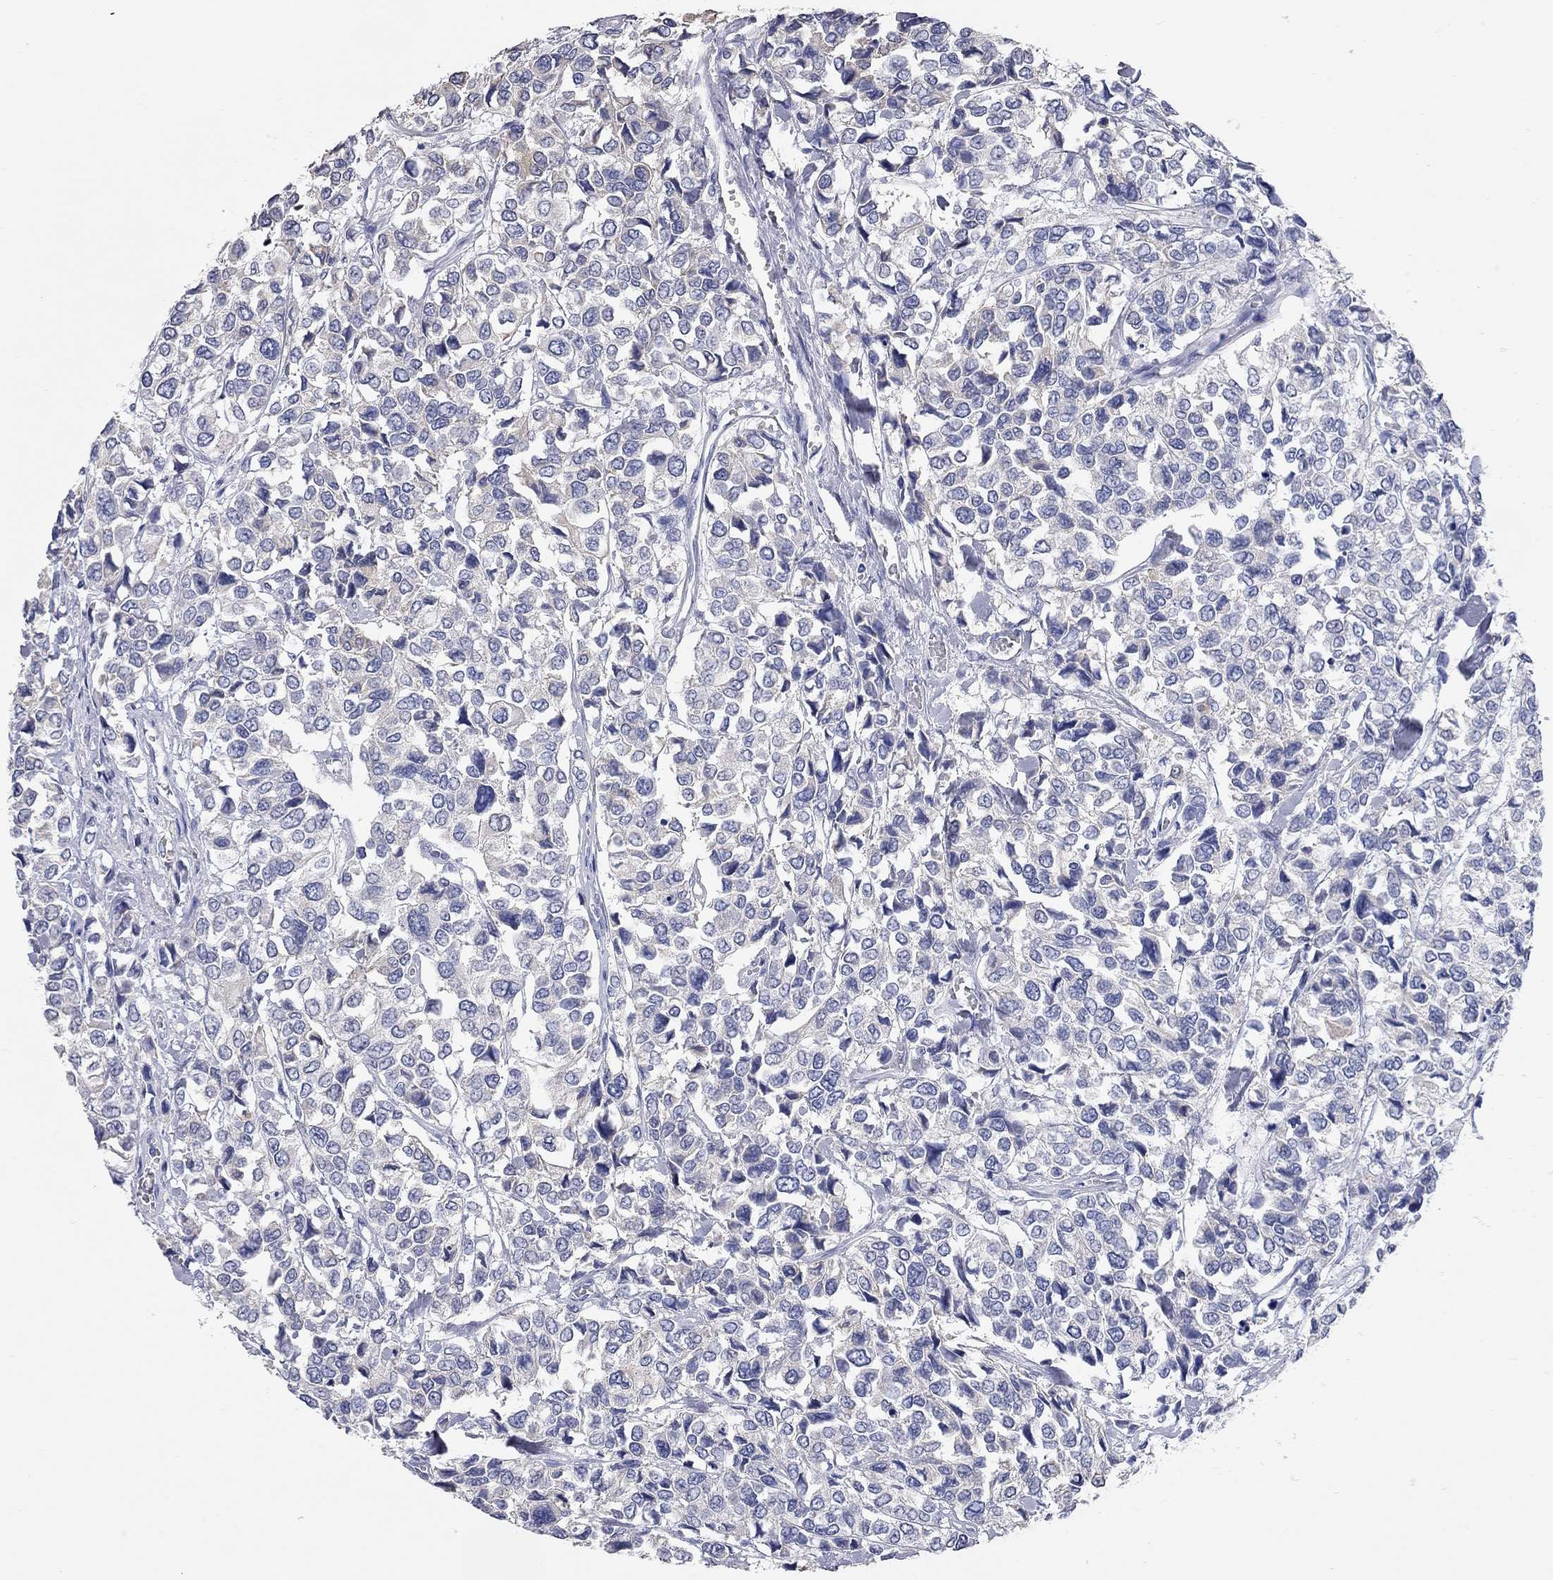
{"staining": {"intensity": "negative", "quantity": "none", "location": "none"}, "tissue": "urothelial cancer", "cell_type": "Tumor cells", "image_type": "cancer", "snomed": [{"axis": "morphology", "description": "Urothelial carcinoma, High grade"}, {"axis": "topography", "description": "Urinary bladder"}], "caption": "DAB immunohistochemical staining of urothelial carcinoma (high-grade) shows no significant expression in tumor cells.", "gene": "XAGE2", "patient": {"sex": "male", "age": 77}}